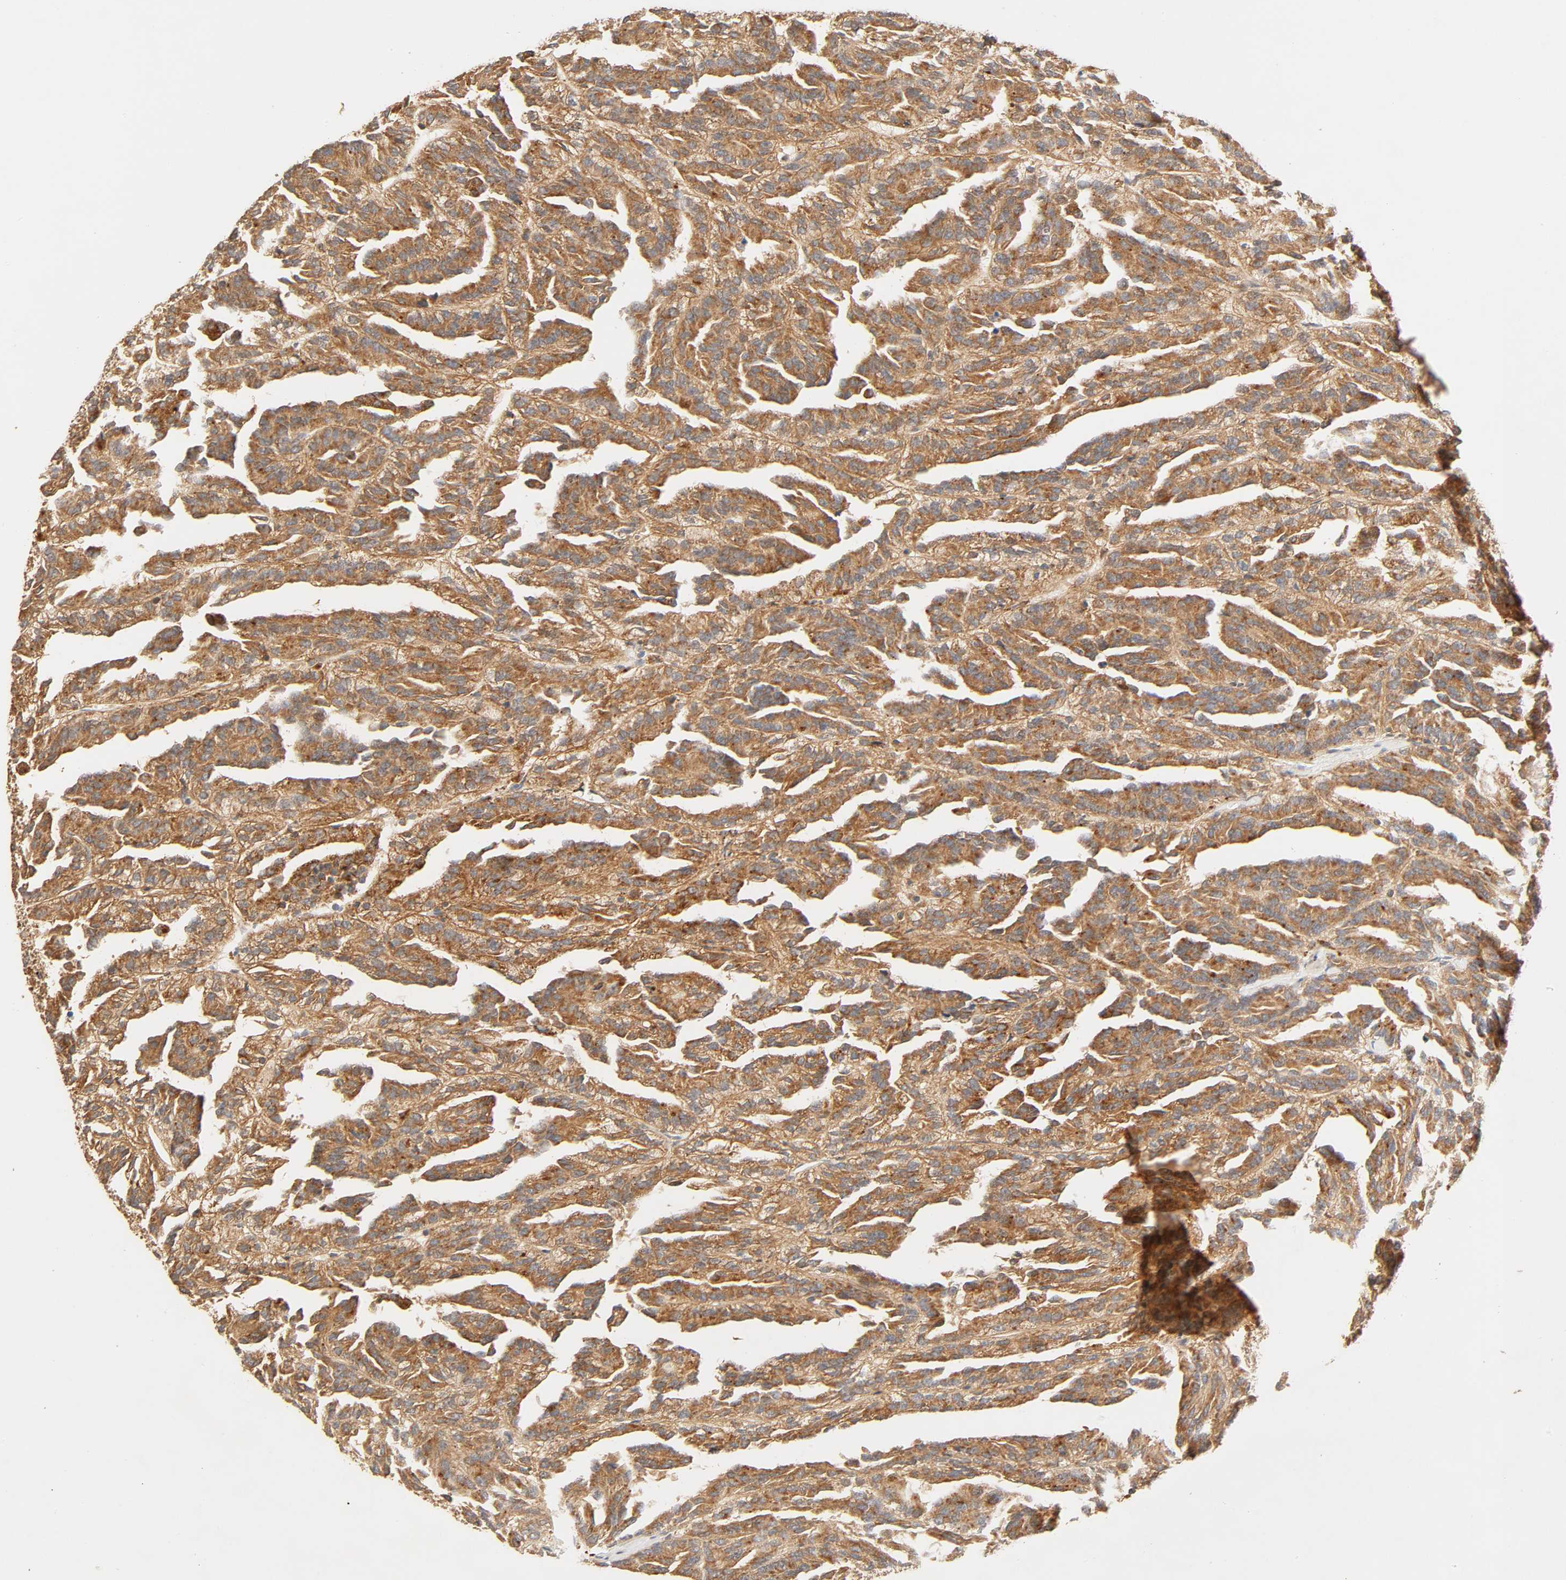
{"staining": {"intensity": "strong", "quantity": ">75%", "location": "cytoplasmic/membranous"}, "tissue": "renal cancer", "cell_type": "Tumor cells", "image_type": "cancer", "snomed": [{"axis": "morphology", "description": "Adenocarcinoma, NOS"}, {"axis": "topography", "description": "Kidney"}], "caption": "Approximately >75% of tumor cells in adenocarcinoma (renal) display strong cytoplasmic/membranous protein positivity as visualized by brown immunohistochemical staining.", "gene": "MAPK6", "patient": {"sex": "male", "age": 46}}